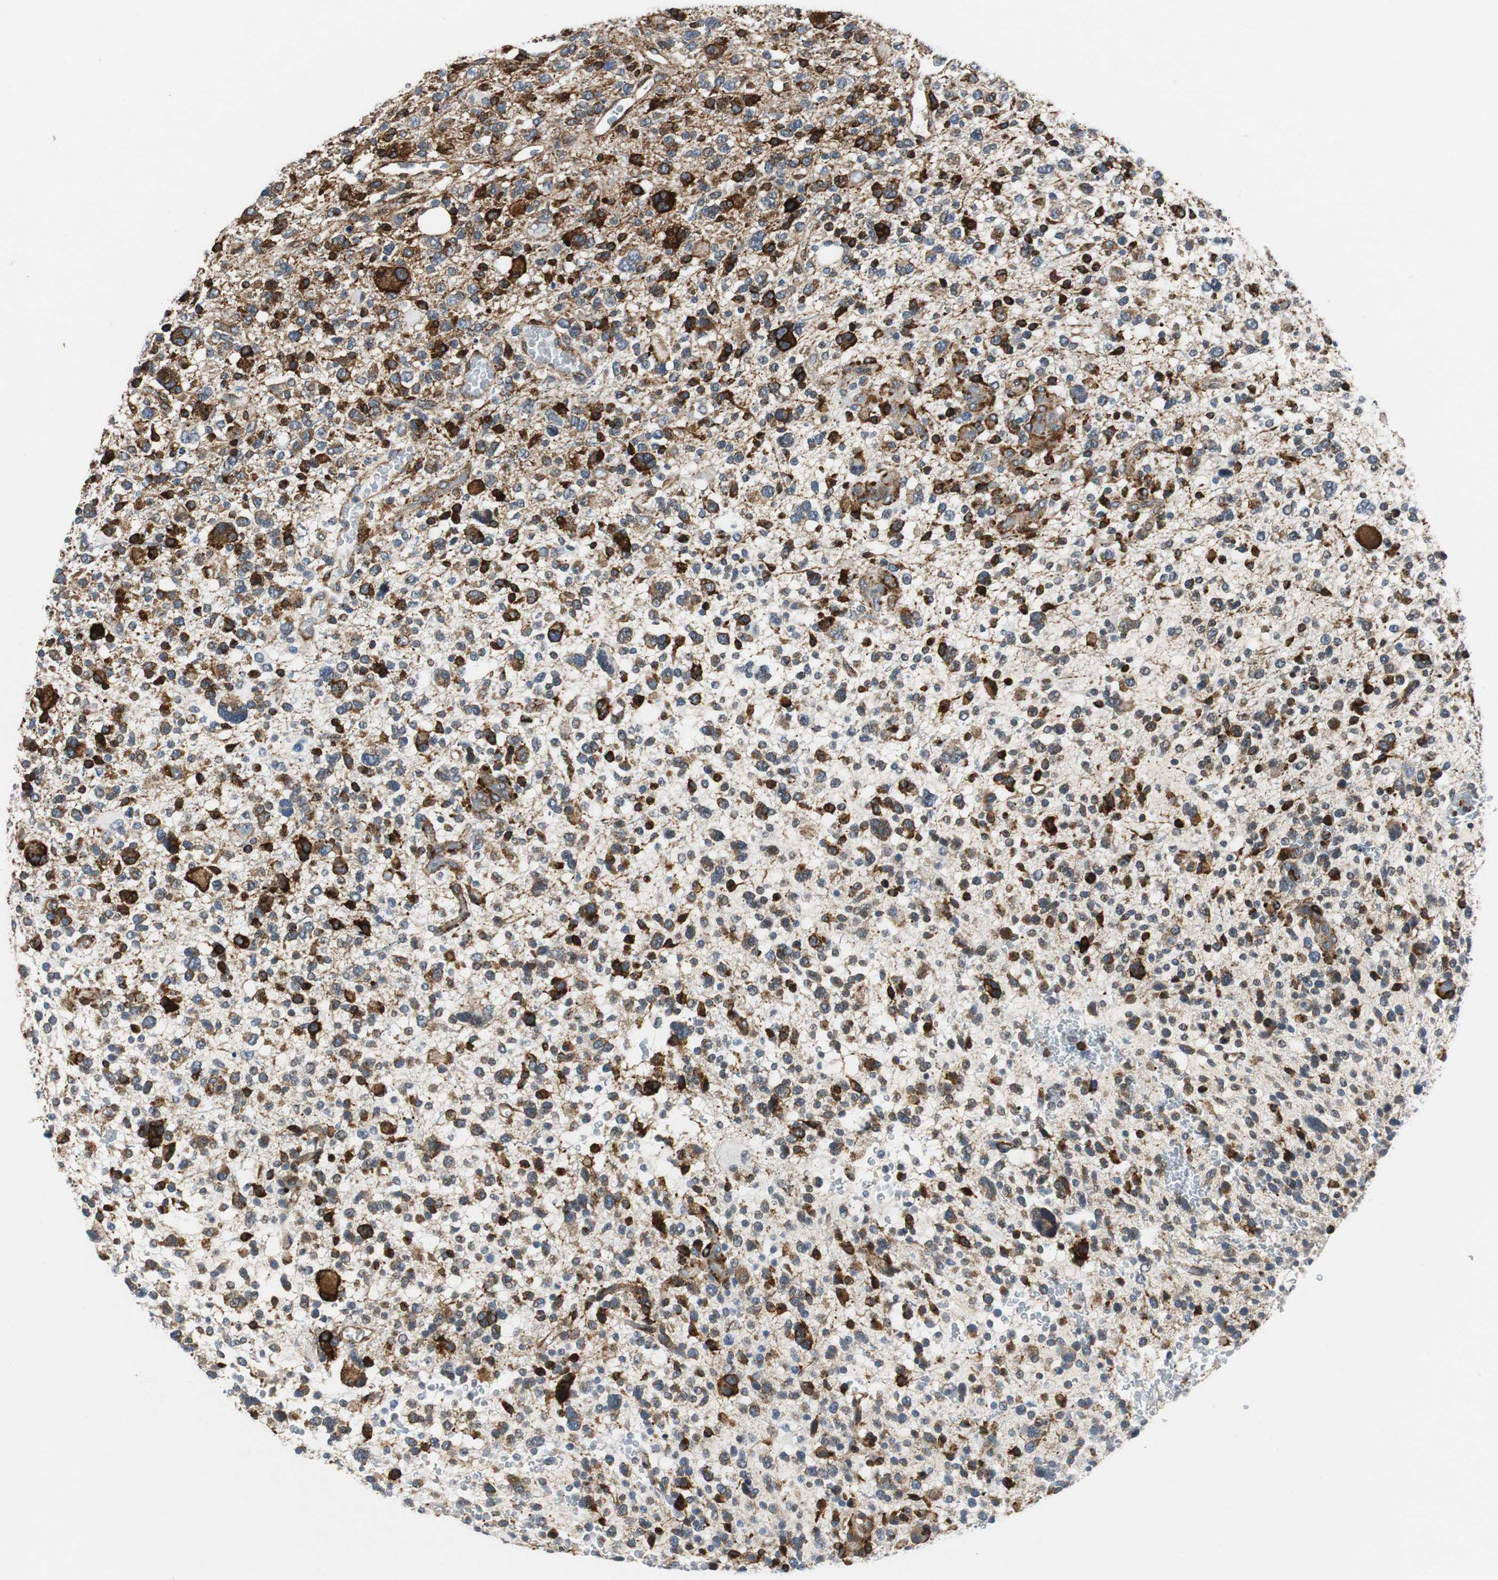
{"staining": {"intensity": "moderate", "quantity": "25%-75%", "location": "cytoplasmic/membranous"}, "tissue": "glioma", "cell_type": "Tumor cells", "image_type": "cancer", "snomed": [{"axis": "morphology", "description": "Glioma, malignant, High grade"}, {"axis": "topography", "description": "Brain"}], "caption": "High-magnification brightfield microscopy of malignant glioma (high-grade) stained with DAB (brown) and counterstained with hematoxylin (blue). tumor cells exhibit moderate cytoplasmic/membranous staining is identified in about25%-75% of cells.", "gene": "ISCU", "patient": {"sex": "male", "age": 48}}